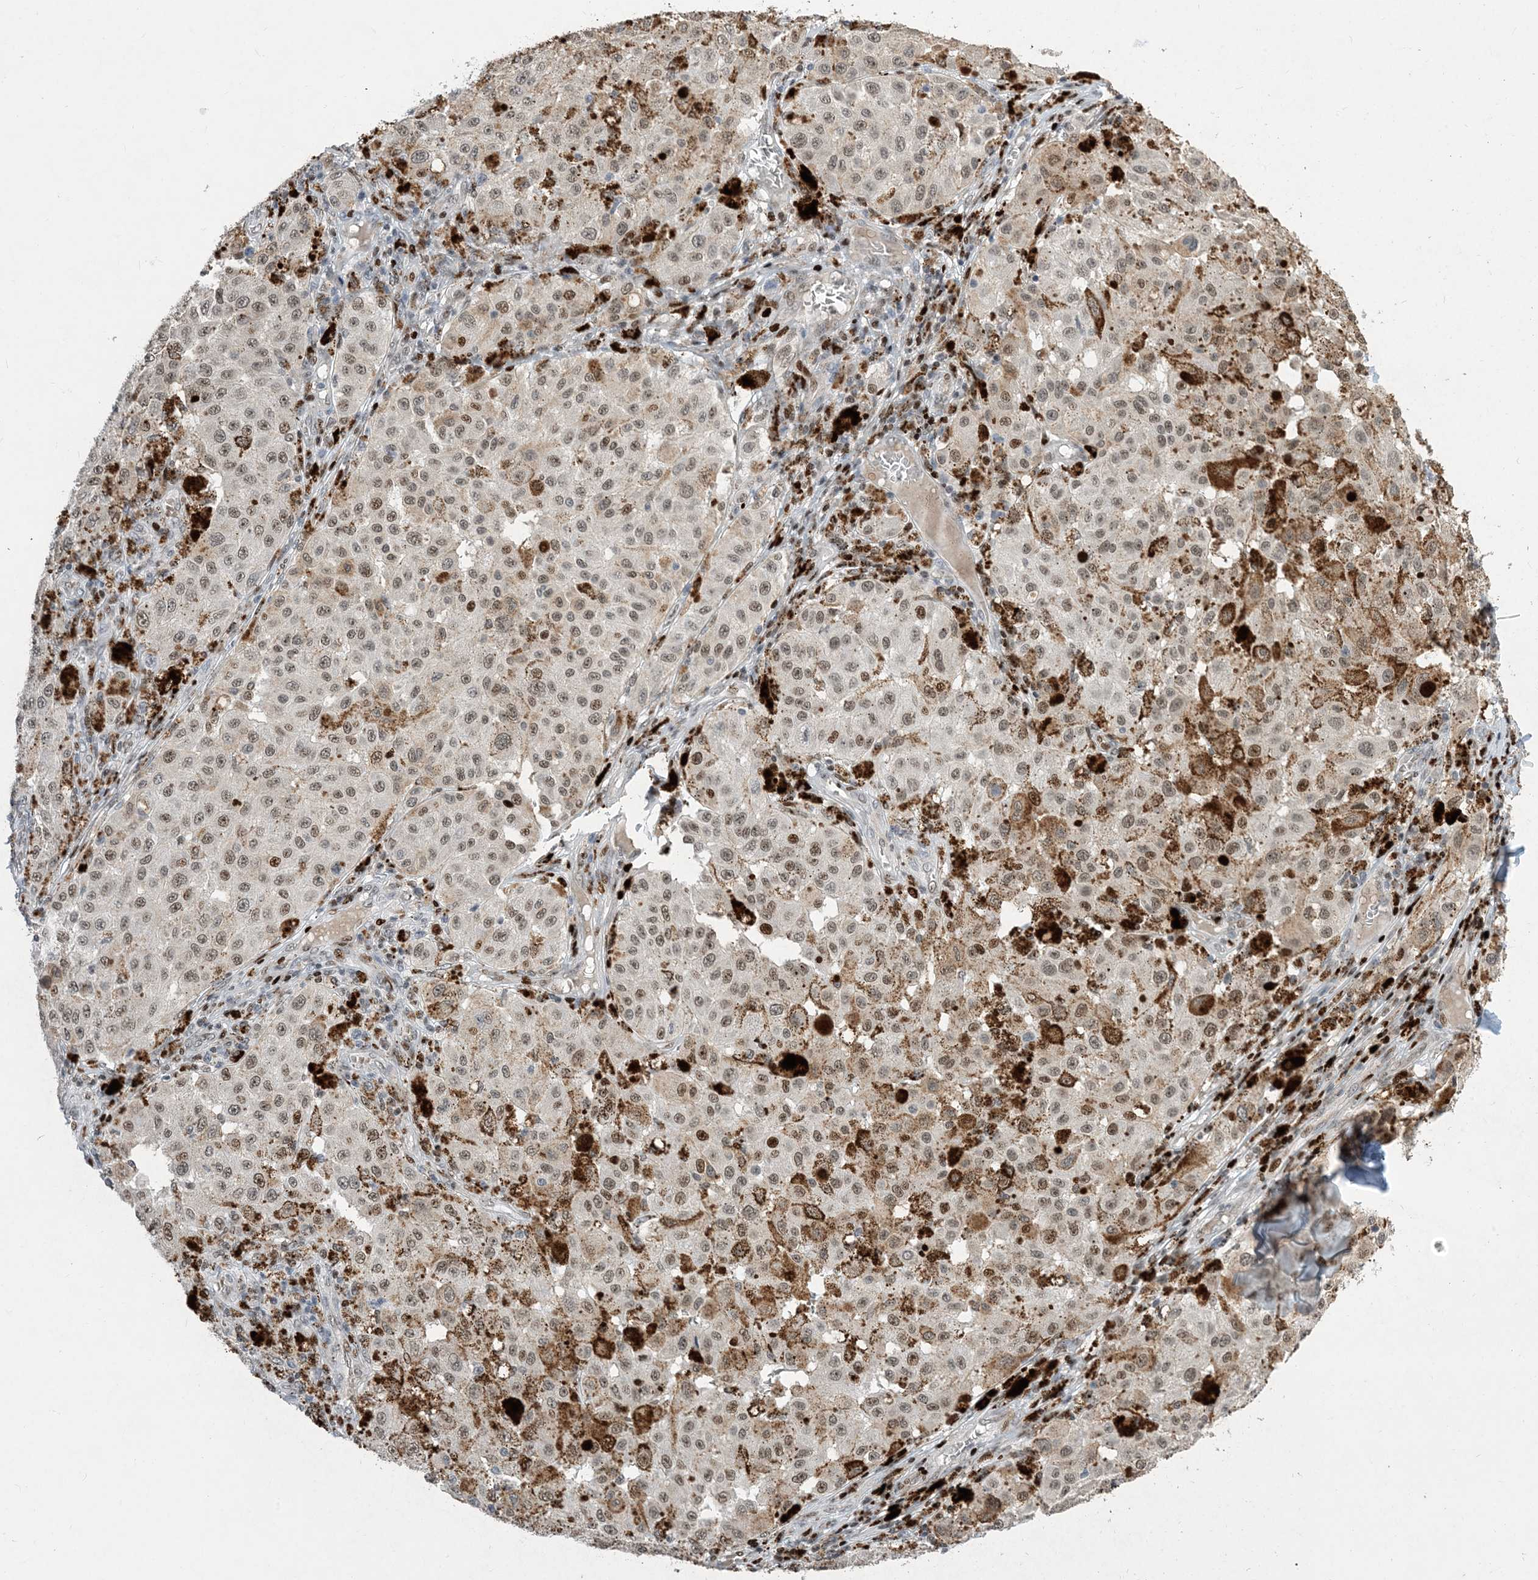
{"staining": {"intensity": "moderate", "quantity": "25%-75%", "location": "cytoplasmic/membranous,nuclear"}, "tissue": "melanoma", "cell_type": "Tumor cells", "image_type": "cancer", "snomed": [{"axis": "morphology", "description": "Malignant melanoma, NOS"}, {"axis": "topography", "description": "Skin"}], "caption": "High-power microscopy captured an immunohistochemistry (IHC) micrograph of melanoma, revealing moderate cytoplasmic/membranous and nuclear expression in about 25%-75% of tumor cells.", "gene": "SLC25A53", "patient": {"sex": "female", "age": 64}}